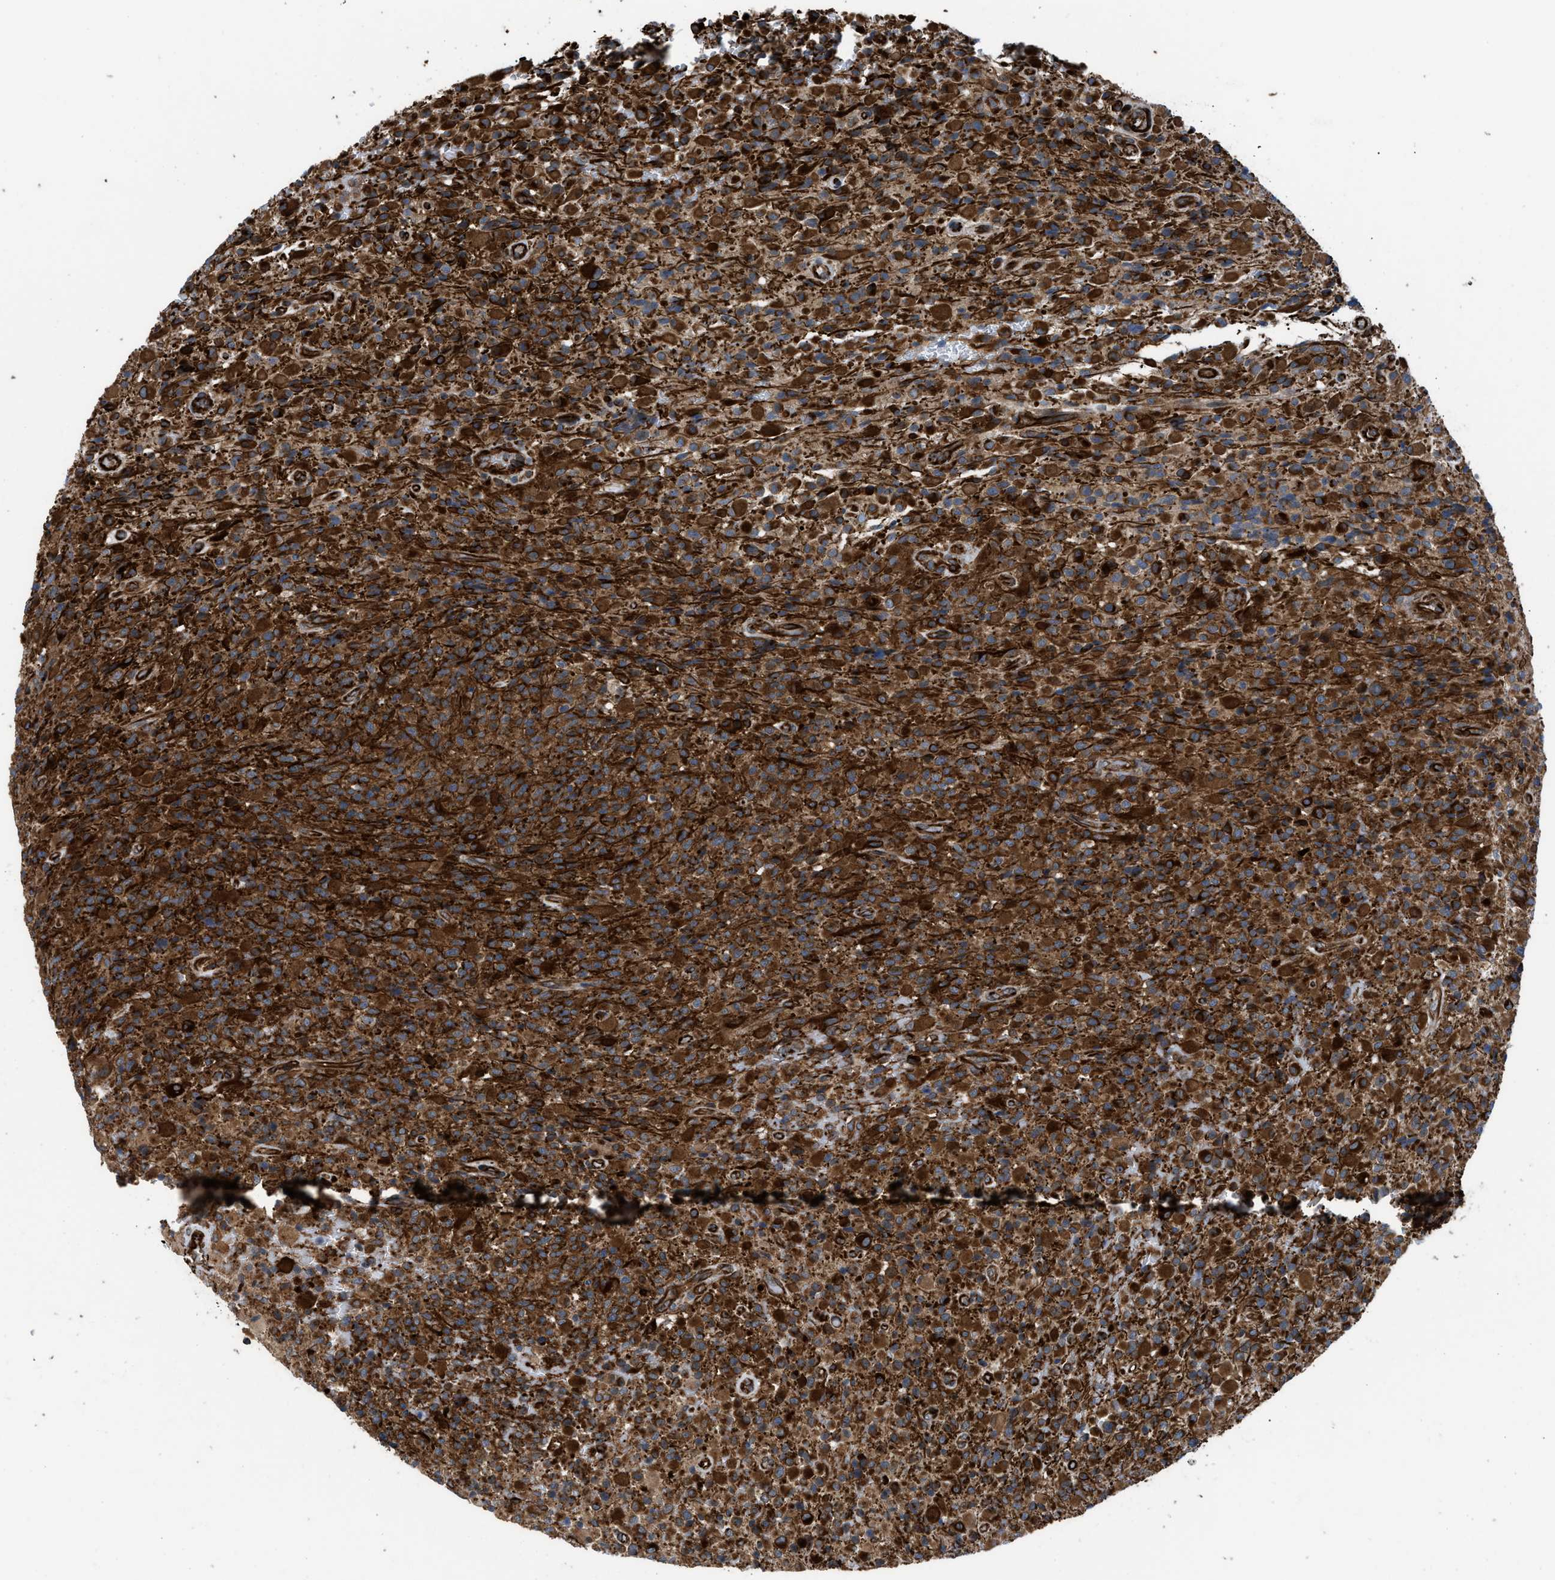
{"staining": {"intensity": "strong", "quantity": ">75%", "location": "cytoplasmic/membranous"}, "tissue": "glioma", "cell_type": "Tumor cells", "image_type": "cancer", "snomed": [{"axis": "morphology", "description": "Glioma, malignant, High grade"}, {"axis": "topography", "description": "Brain"}], "caption": "The image exhibits staining of glioma, revealing strong cytoplasmic/membranous protein staining (brown color) within tumor cells.", "gene": "PTPRE", "patient": {"sex": "male", "age": 71}}